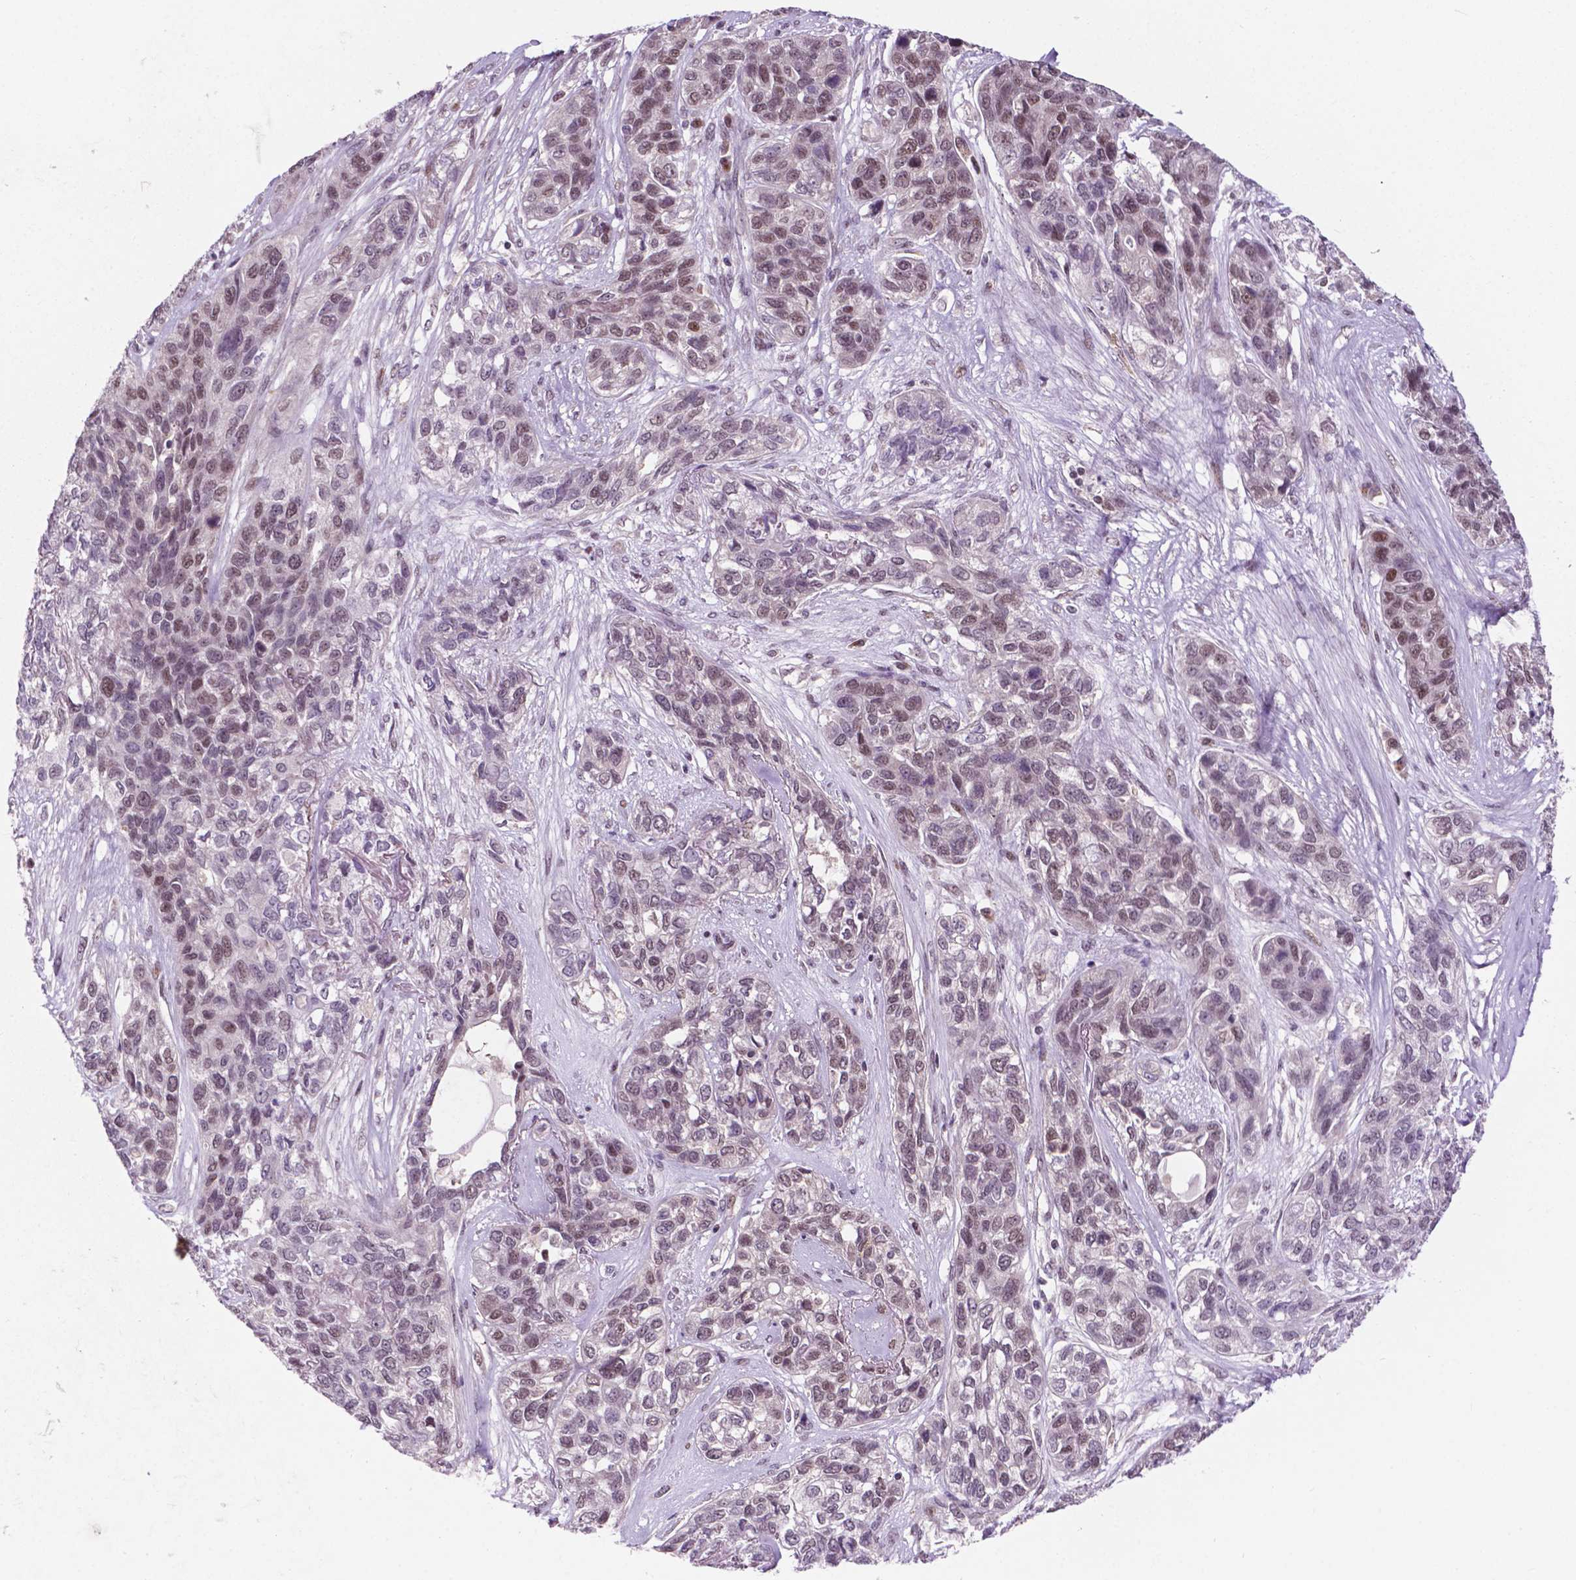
{"staining": {"intensity": "moderate", "quantity": "<25%", "location": "nuclear"}, "tissue": "lung cancer", "cell_type": "Tumor cells", "image_type": "cancer", "snomed": [{"axis": "morphology", "description": "Squamous cell carcinoma, NOS"}, {"axis": "topography", "description": "Lung"}], "caption": "Brown immunohistochemical staining in lung squamous cell carcinoma displays moderate nuclear expression in about <25% of tumor cells.", "gene": "PER2", "patient": {"sex": "female", "age": 70}}